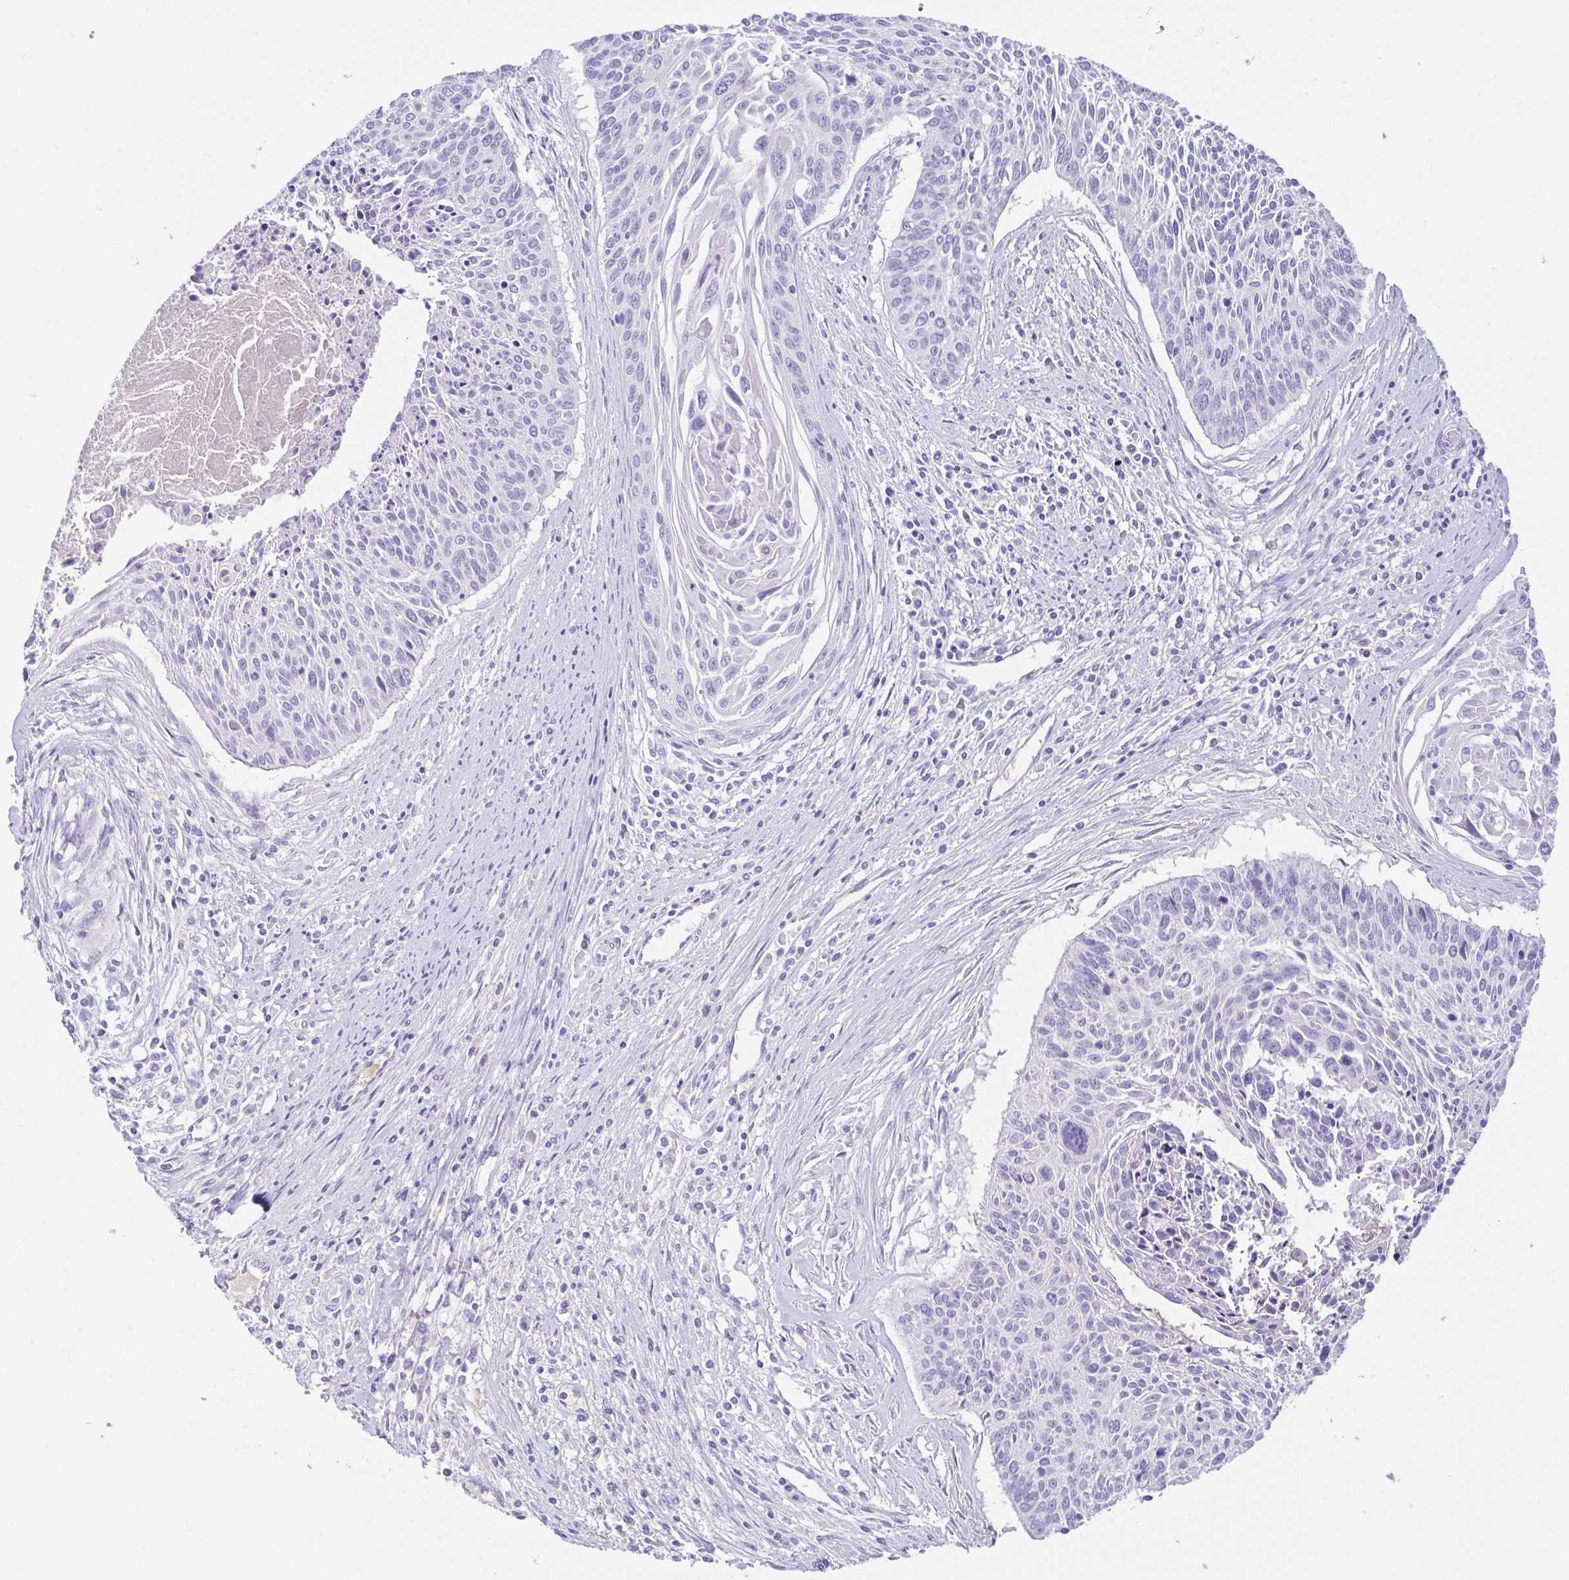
{"staining": {"intensity": "negative", "quantity": "none", "location": "none"}, "tissue": "cervical cancer", "cell_type": "Tumor cells", "image_type": "cancer", "snomed": [{"axis": "morphology", "description": "Squamous cell carcinoma, NOS"}, {"axis": "topography", "description": "Cervix"}], "caption": "Immunohistochemistry (IHC) of human cervical cancer (squamous cell carcinoma) exhibits no expression in tumor cells.", "gene": "A1BG", "patient": {"sex": "female", "age": 55}}